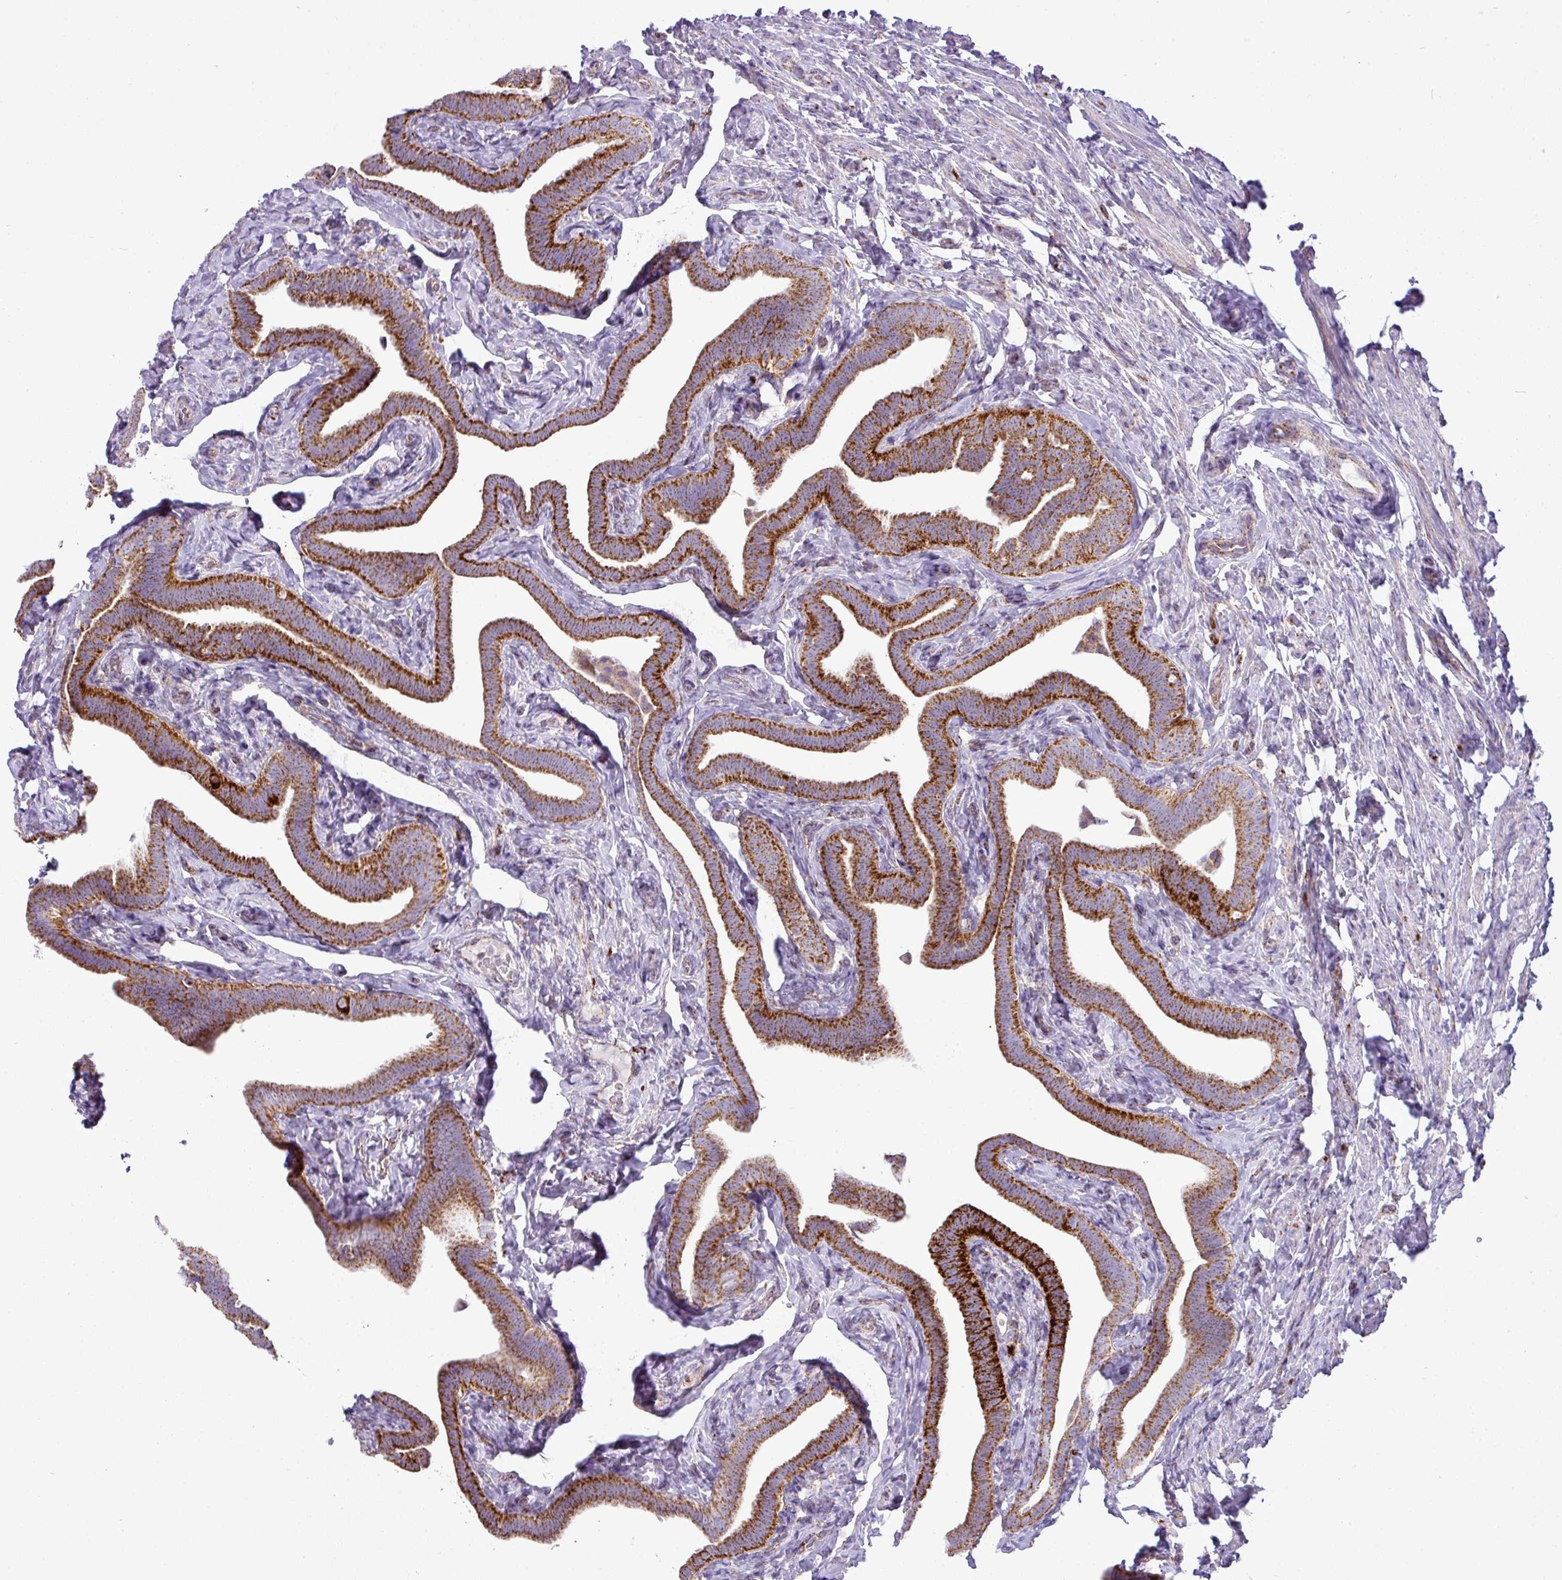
{"staining": {"intensity": "strong", "quantity": ">75%", "location": "cytoplasmic/membranous"}, "tissue": "fallopian tube", "cell_type": "Glandular cells", "image_type": "normal", "snomed": [{"axis": "morphology", "description": "Normal tissue, NOS"}, {"axis": "topography", "description": "Fallopian tube"}], "caption": "Immunohistochemical staining of benign human fallopian tube demonstrates >75% levels of strong cytoplasmic/membranous protein expression in approximately >75% of glandular cells.", "gene": "ZNF81", "patient": {"sex": "female", "age": 69}}